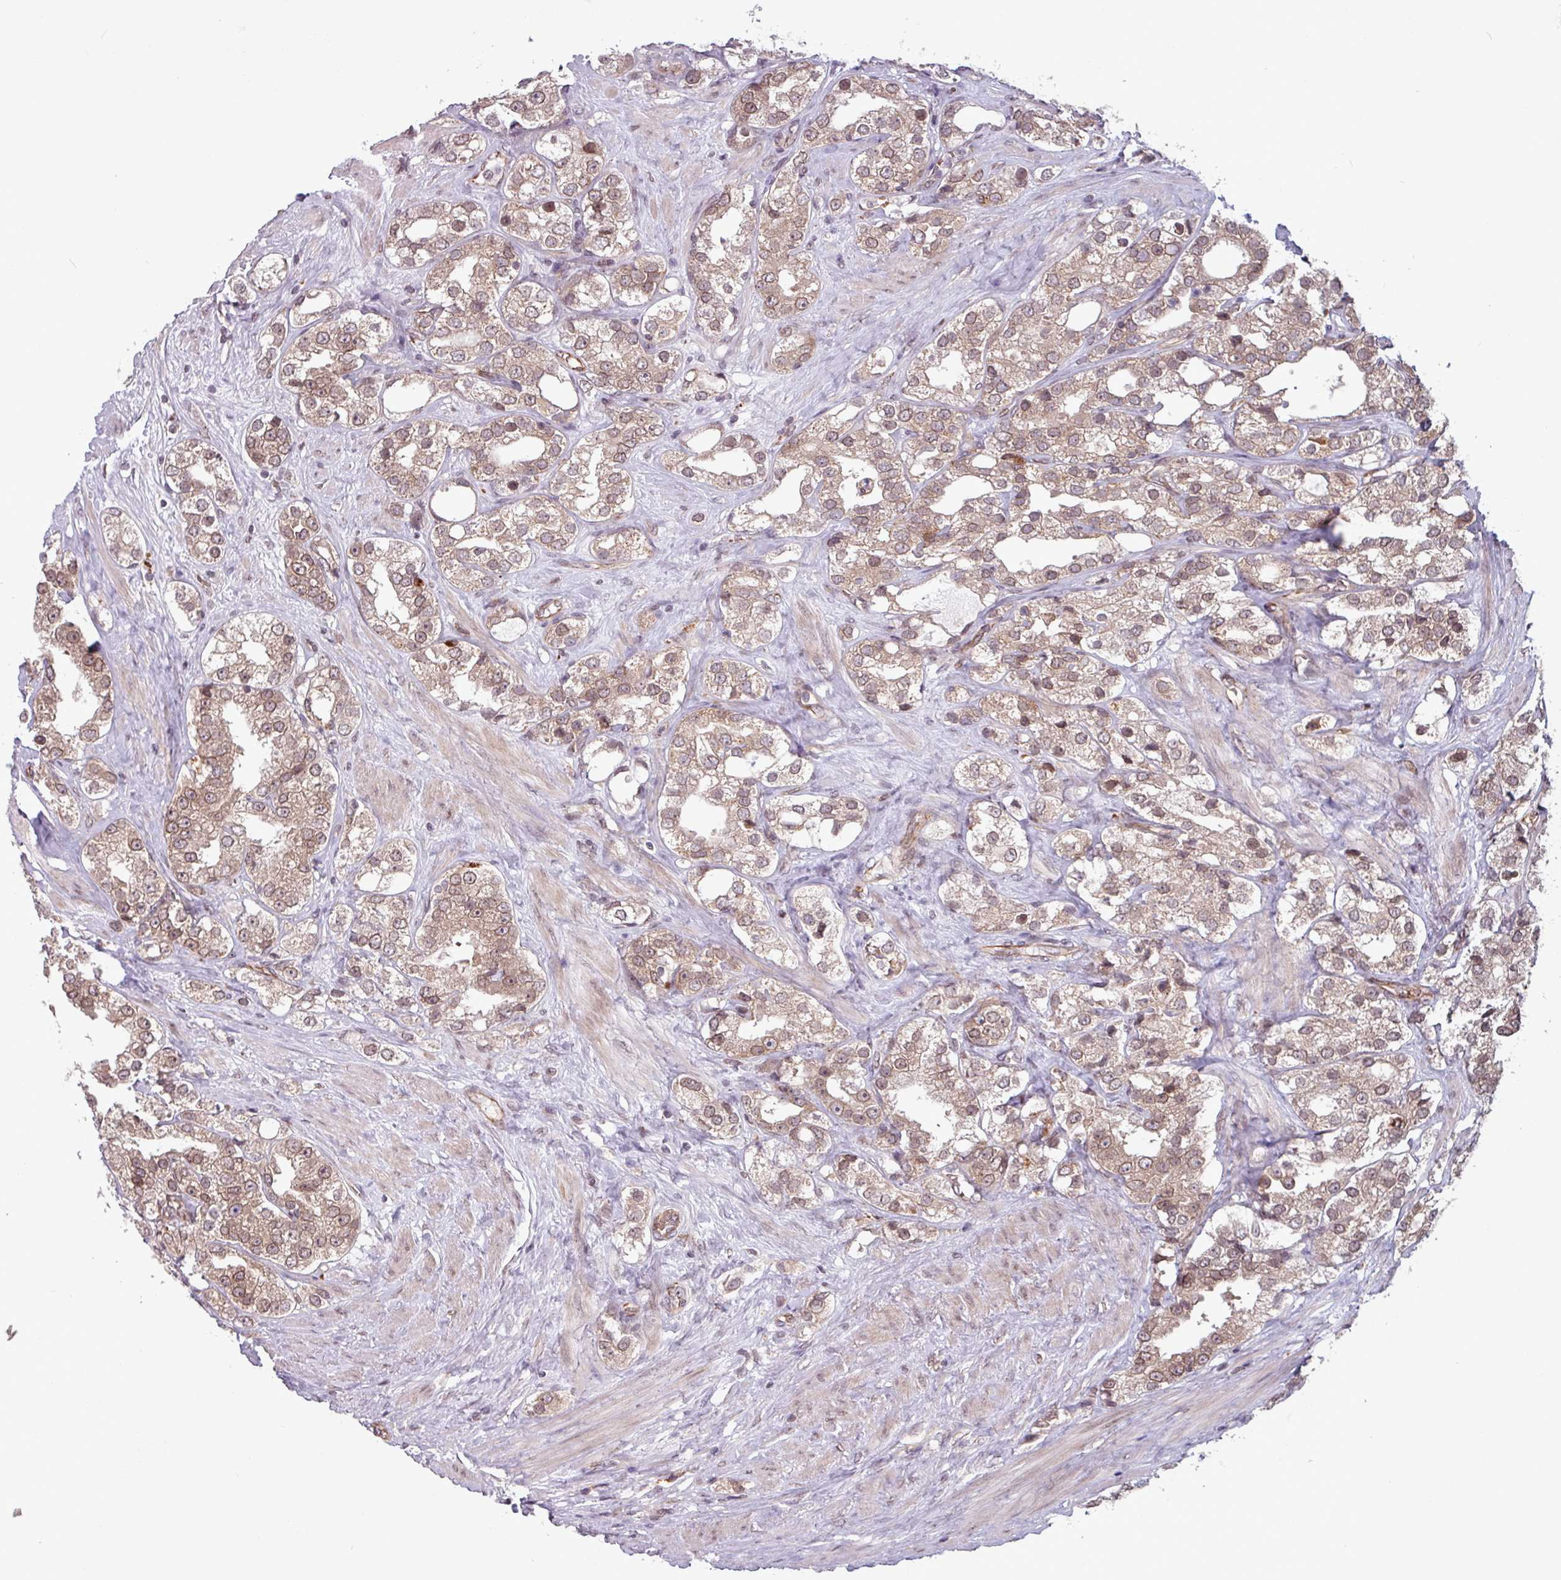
{"staining": {"intensity": "weak", "quantity": ">75%", "location": "cytoplasmic/membranous,nuclear"}, "tissue": "prostate cancer", "cell_type": "Tumor cells", "image_type": "cancer", "snomed": [{"axis": "morphology", "description": "Adenocarcinoma, NOS"}, {"axis": "topography", "description": "Prostate"}], "caption": "Immunohistochemistry image of human prostate adenocarcinoma stained for a protein (brown), which reveals low levels of weak cytoplasmic/membranous and nuclear staining in about >75% of tumor cells.", "gene": "RBM4B", "patient": {"sex": "male", "age": 79}}